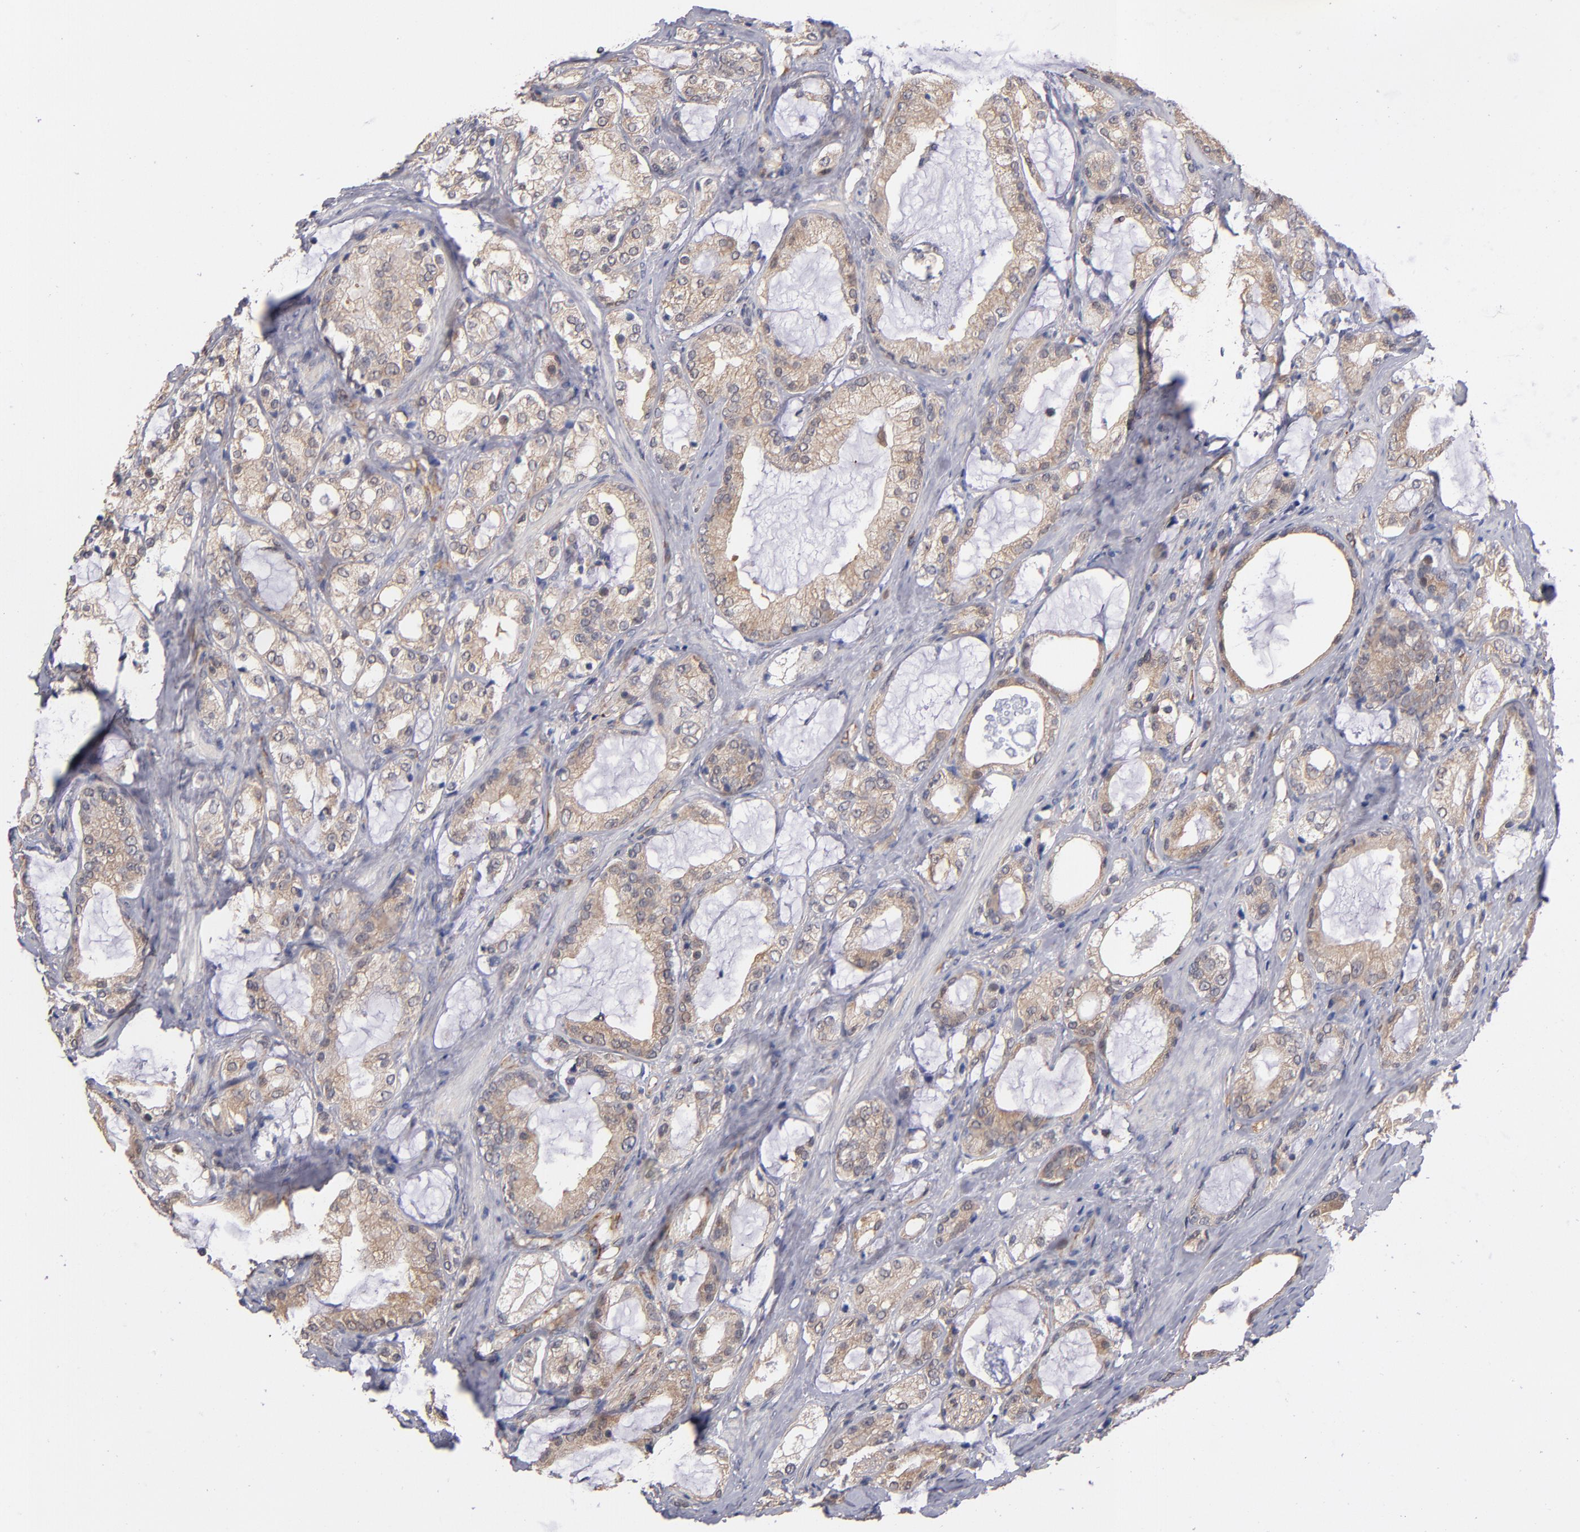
{"staining": {"intensity": "moderate", "quantity": ">75%", "location": "cytoplasmic/membranous"}, "tissue": "prostate cancer", "cell_type": "Tumor cells", "image_type": "cancer", "snomed": [{"axis": "morphology", "description": "Adenocarcinoma, Medium grade"}, {"axis": "topography", "description": "Prostate"}], "caption": "The immunohistochemical stain shows moderate cytoplasmic/membranous positivity in tumor cells of medium-grade adenocarcinoma (prostate) tissue.", "gene": "GMFG", "patient": {"sex": "male", "age": 70}}